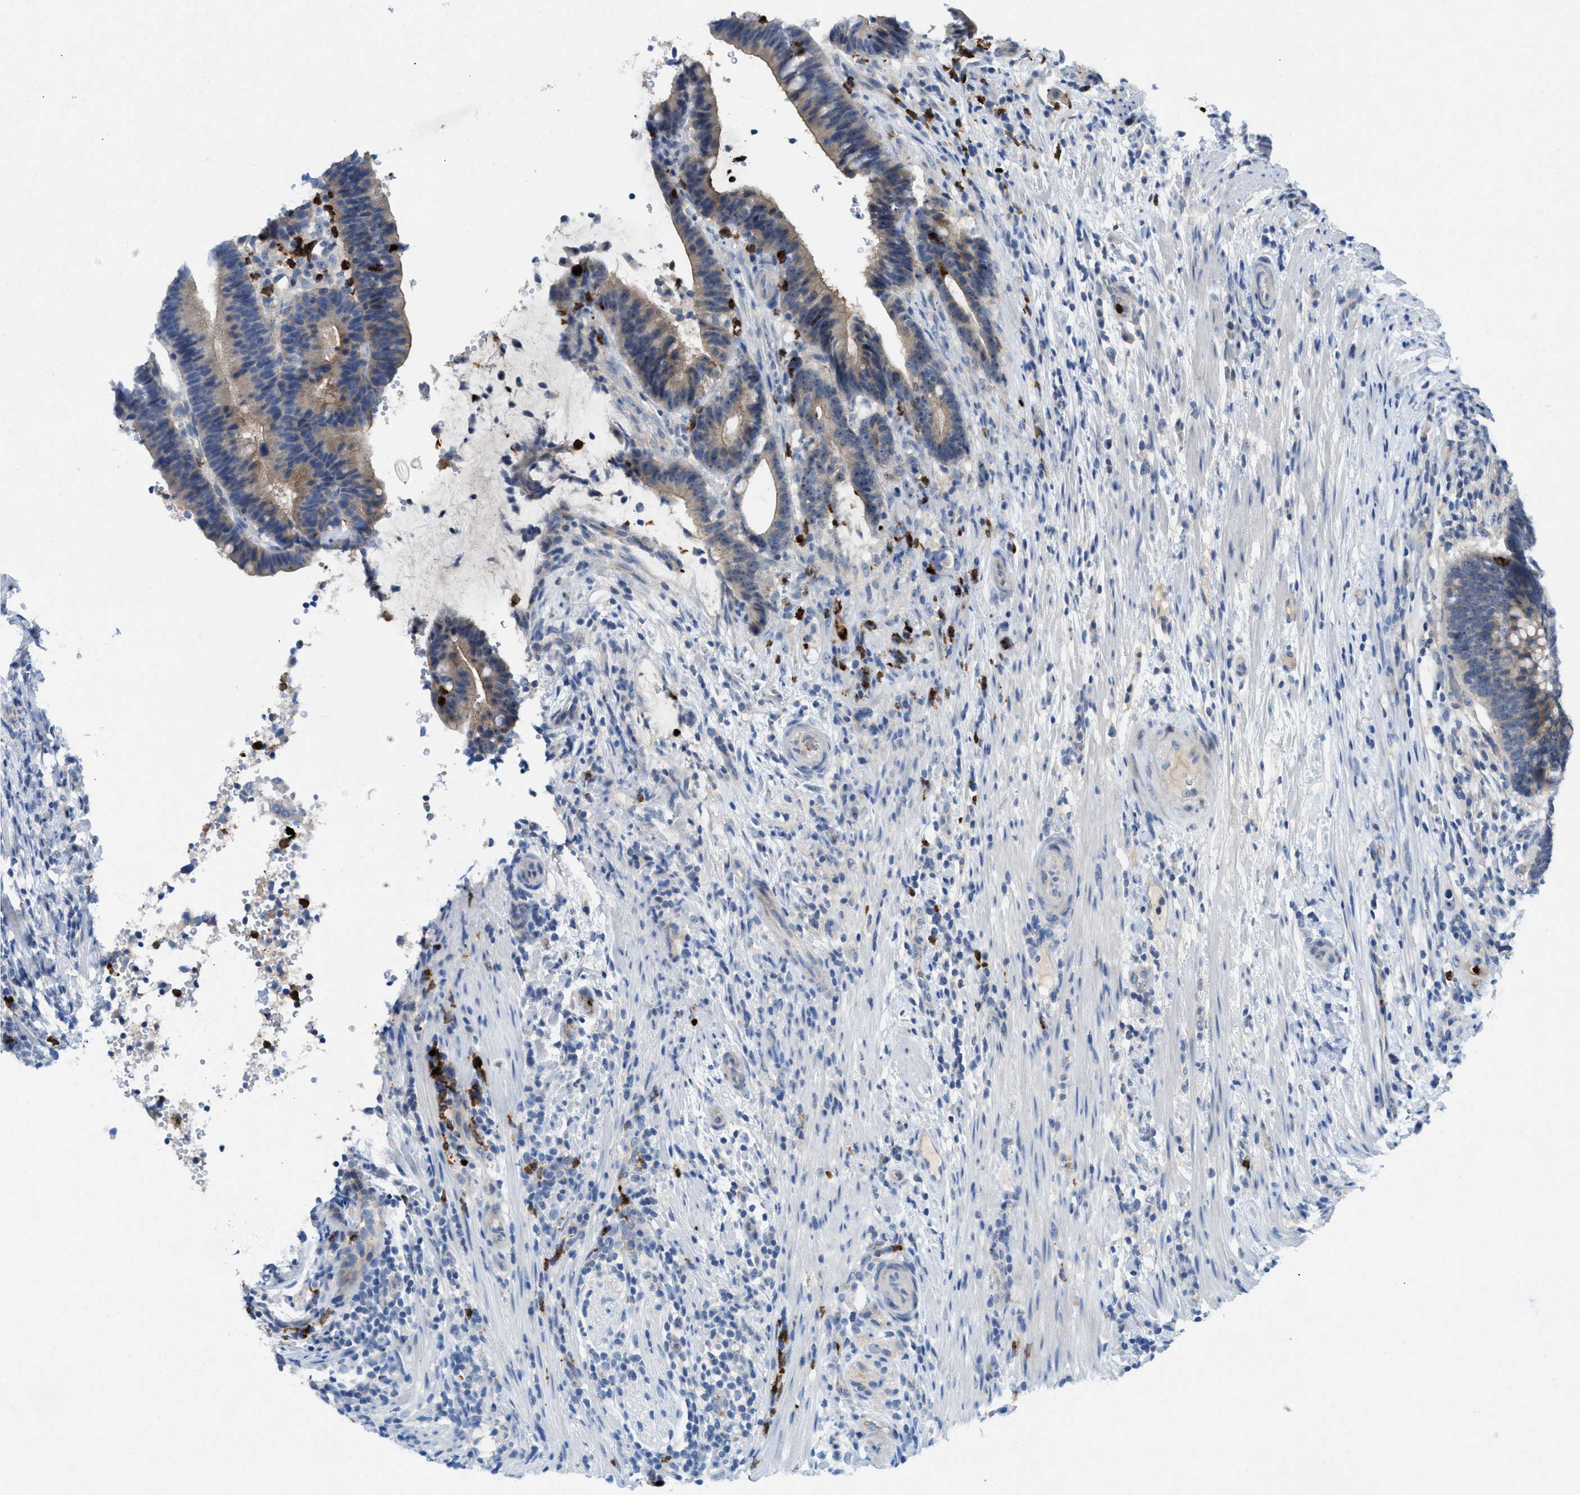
{"staining": {"intensity": "weak", "quantity": "<25%", "location": "cytoplasmic/membranous"}, "tissue": "colorectal cancer", "cell_type": "Tumor cells", "image_type": "cancer", "snomed": [{"axis": "morphology", "description": "Adenocarcinoma, NOS"}, {"axis": "topography", "description": "Colon"}], "caption": "Human colorectal cancer (adenocarcinoma) stained for a protein using IHC shows no staining in tumor cells.", "gene": "CMTM1", "patient": {"sex": "female", "age": 66}}